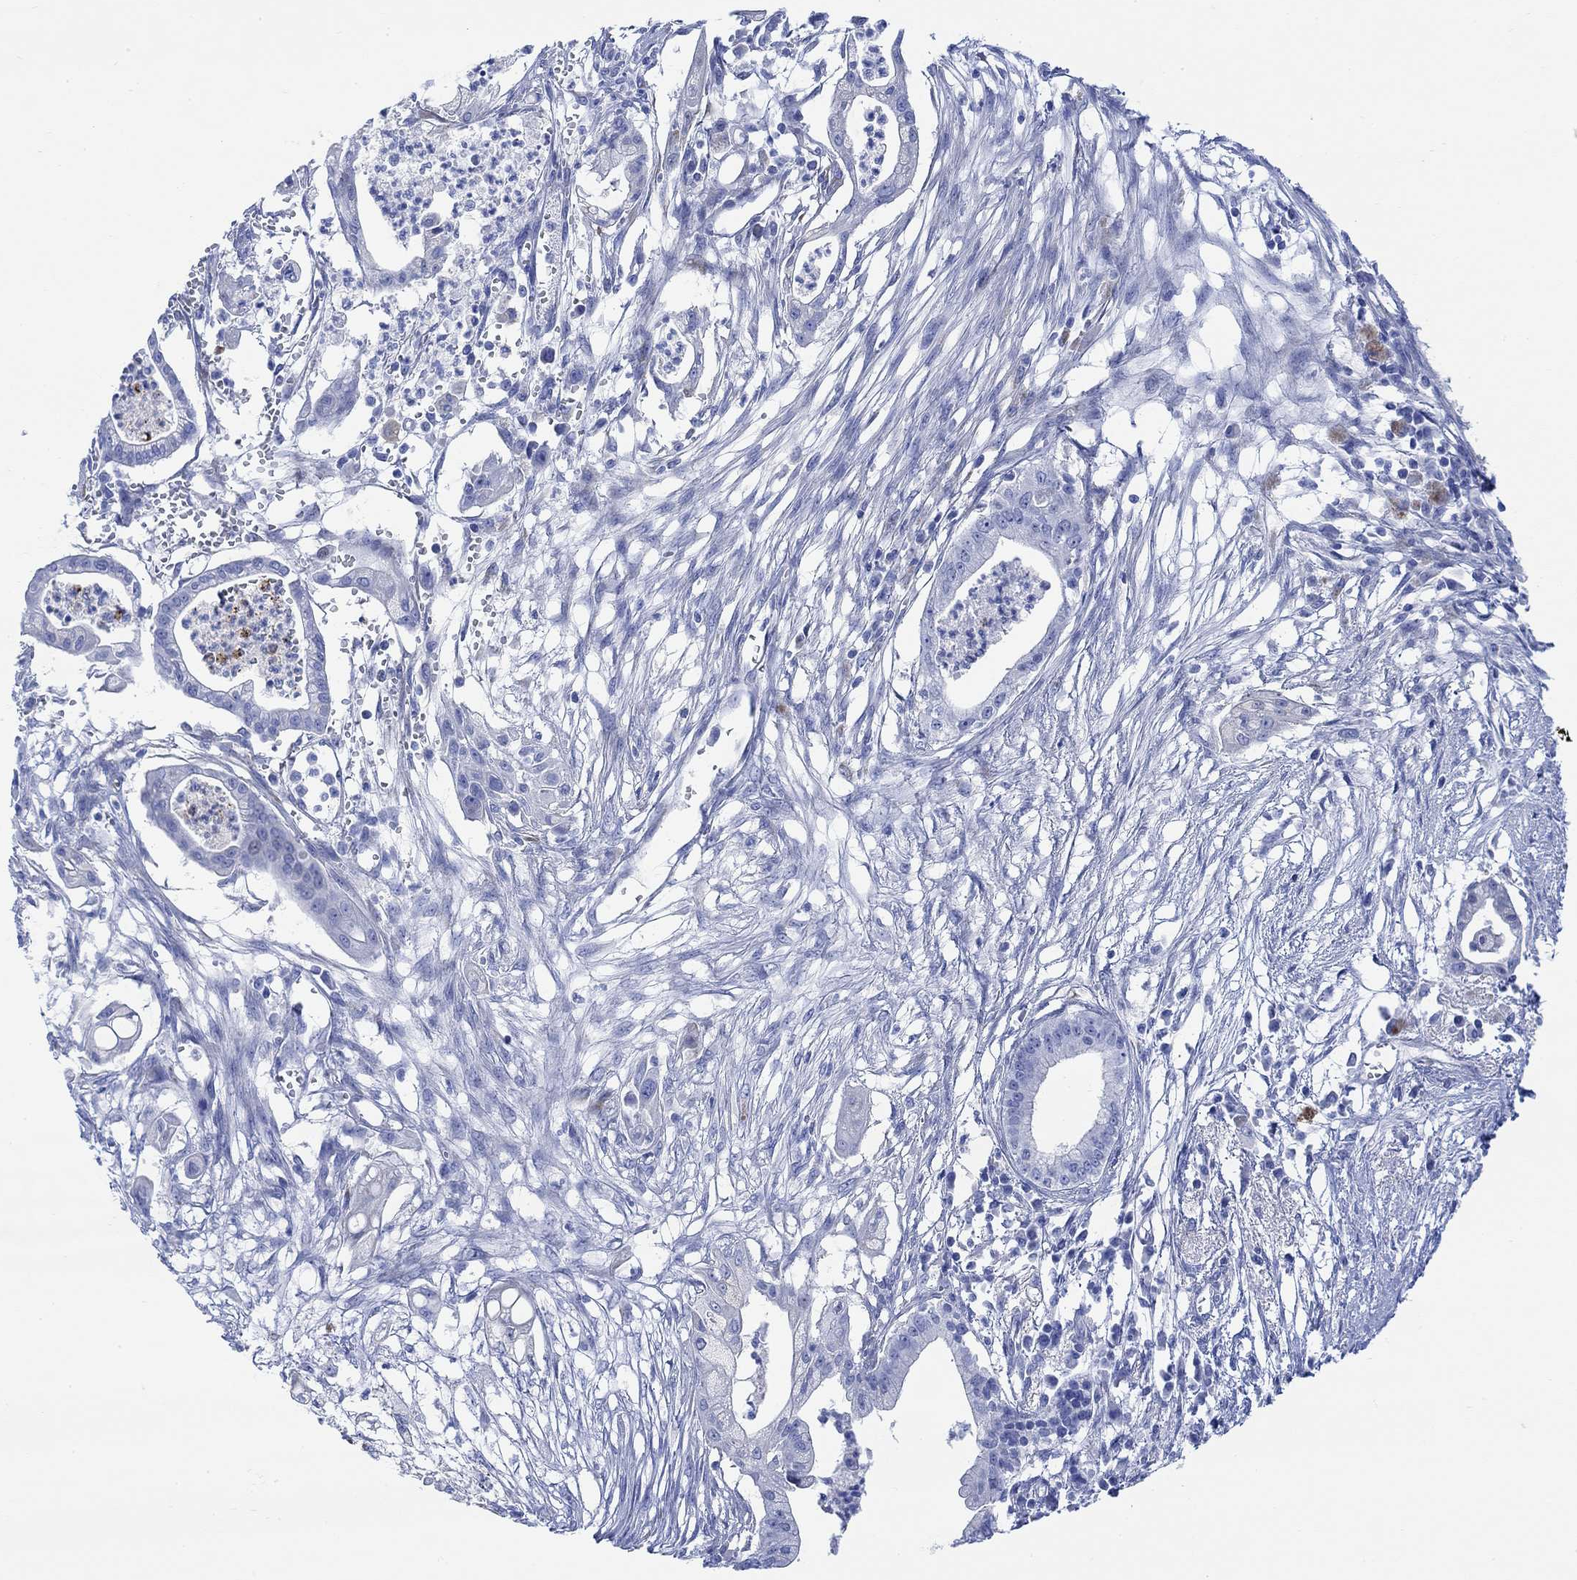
{"staining": {"intensity": "negative", "quantity": "none", "location": "none"}, "tissue": "pancreatic cancer", "cell_type": "Tumor cells", "image_type": "cancer", "snomed": [{"axis": "morphology", "description": "Normal tissue, NOS"}, {"axis": "morphology", "description": "Adenocarcinoma, NOS"}, {"axis": "topography", "description": "Pancreas"}], "caption": "Pancreatic cancer (adenocarcinoma) was stained to show a protein in brown. There is no significant staining in tumor cells. (DAB immunohistochemistry visualized using brightfield microscopy, high magnification).", "gene": "MYL1", "patient": {"sex": "female", "age": 58}}